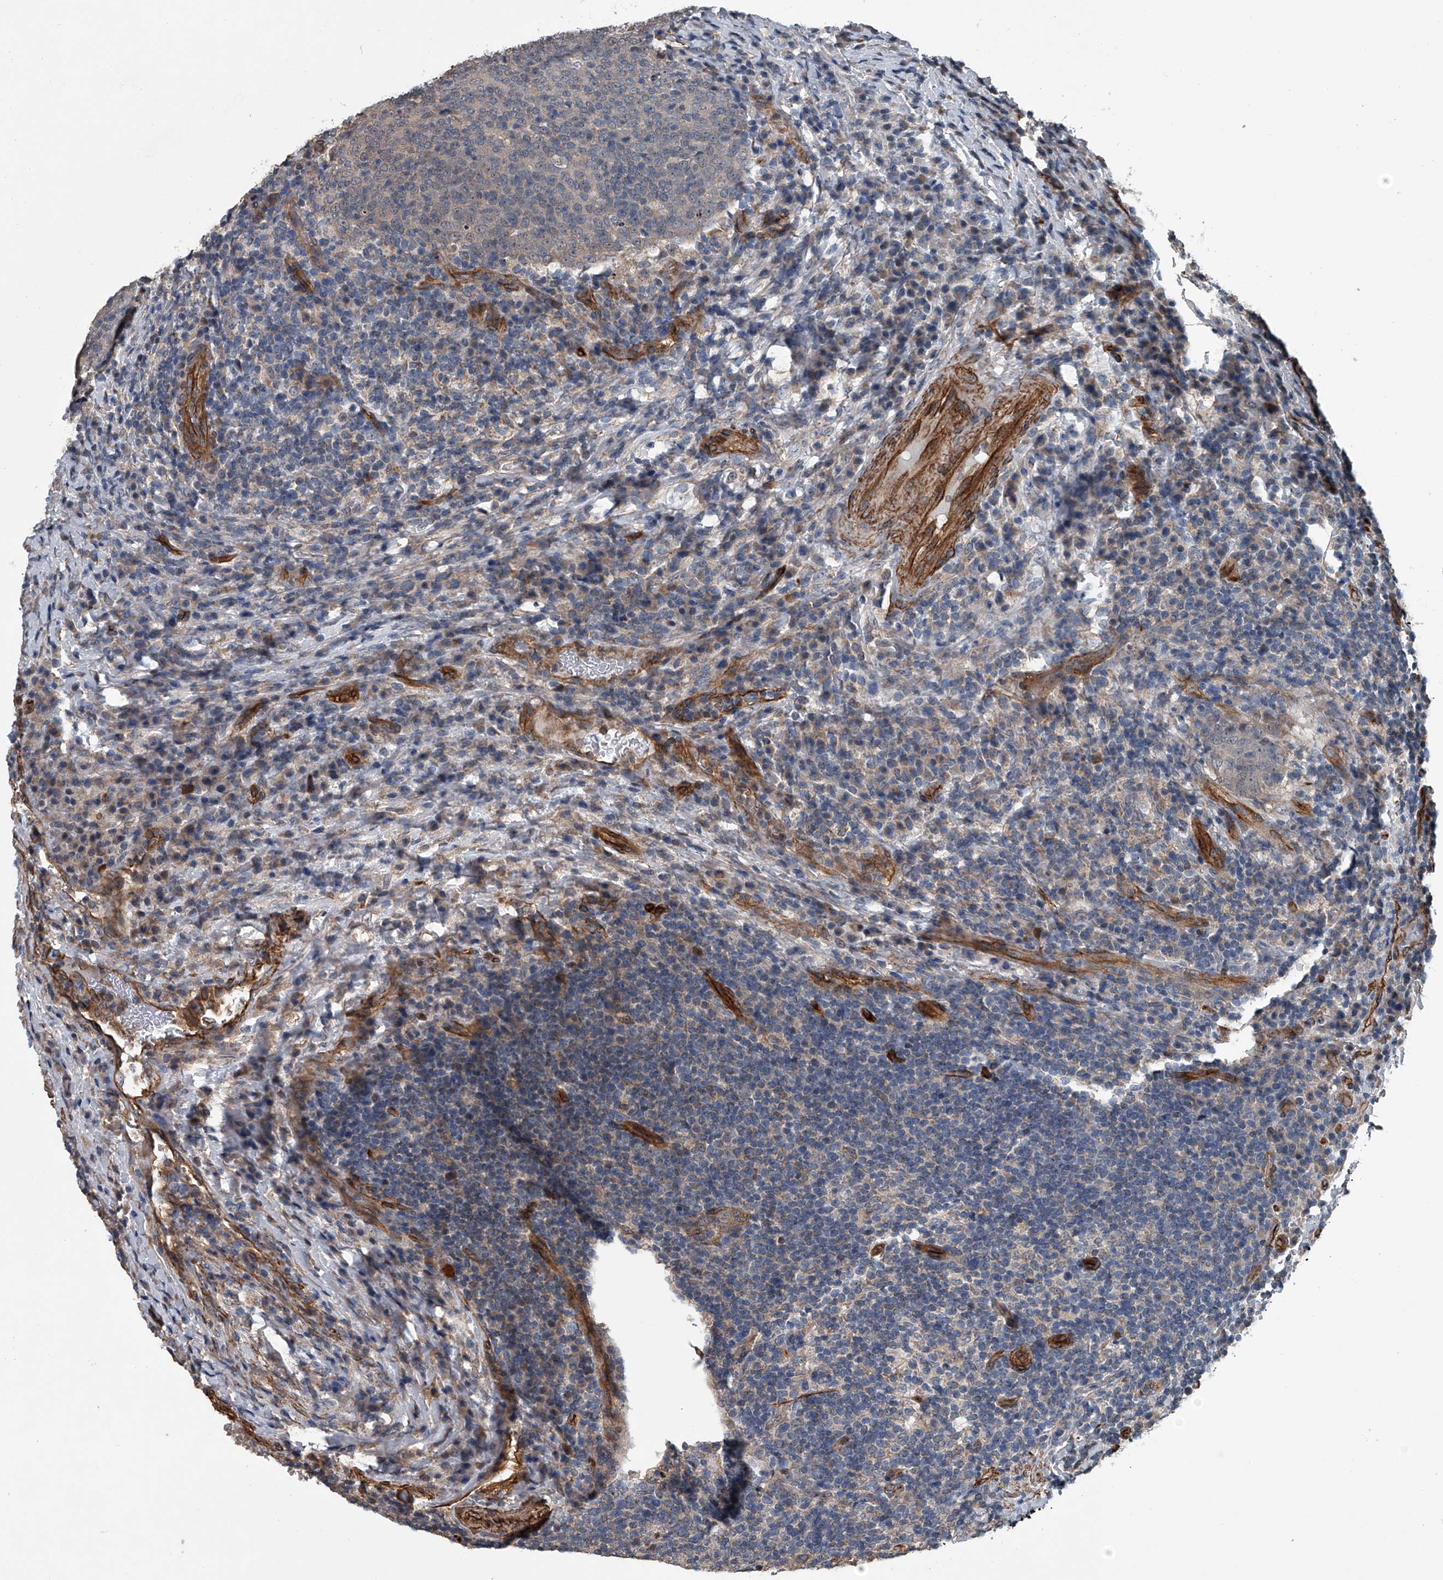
{"staining": {"intensity": "negative", "quantity": "none", "location": "none"}, "tissue": "head and neck cancer", "cell_type": "Tumor cells", "image_type": "cancer", "snomed": [{"axis": "morphology", "description": "Squamous cell carcinoma, NOS"}, {"axis": "morphology", "description": "Squamous cell carcinoma, metastatic, NOS"}, {"axis": "topography", "description": "Lymph node"}, {"axis": "topography", "description": "Head-Neck"}], "caption": "Immunohistochemistry (IHC) of human head and neck cancer exhibits no expression in tumor cells.", "gene": "LDLRAD2", "patient": {"sex": "male", "age": 62}}